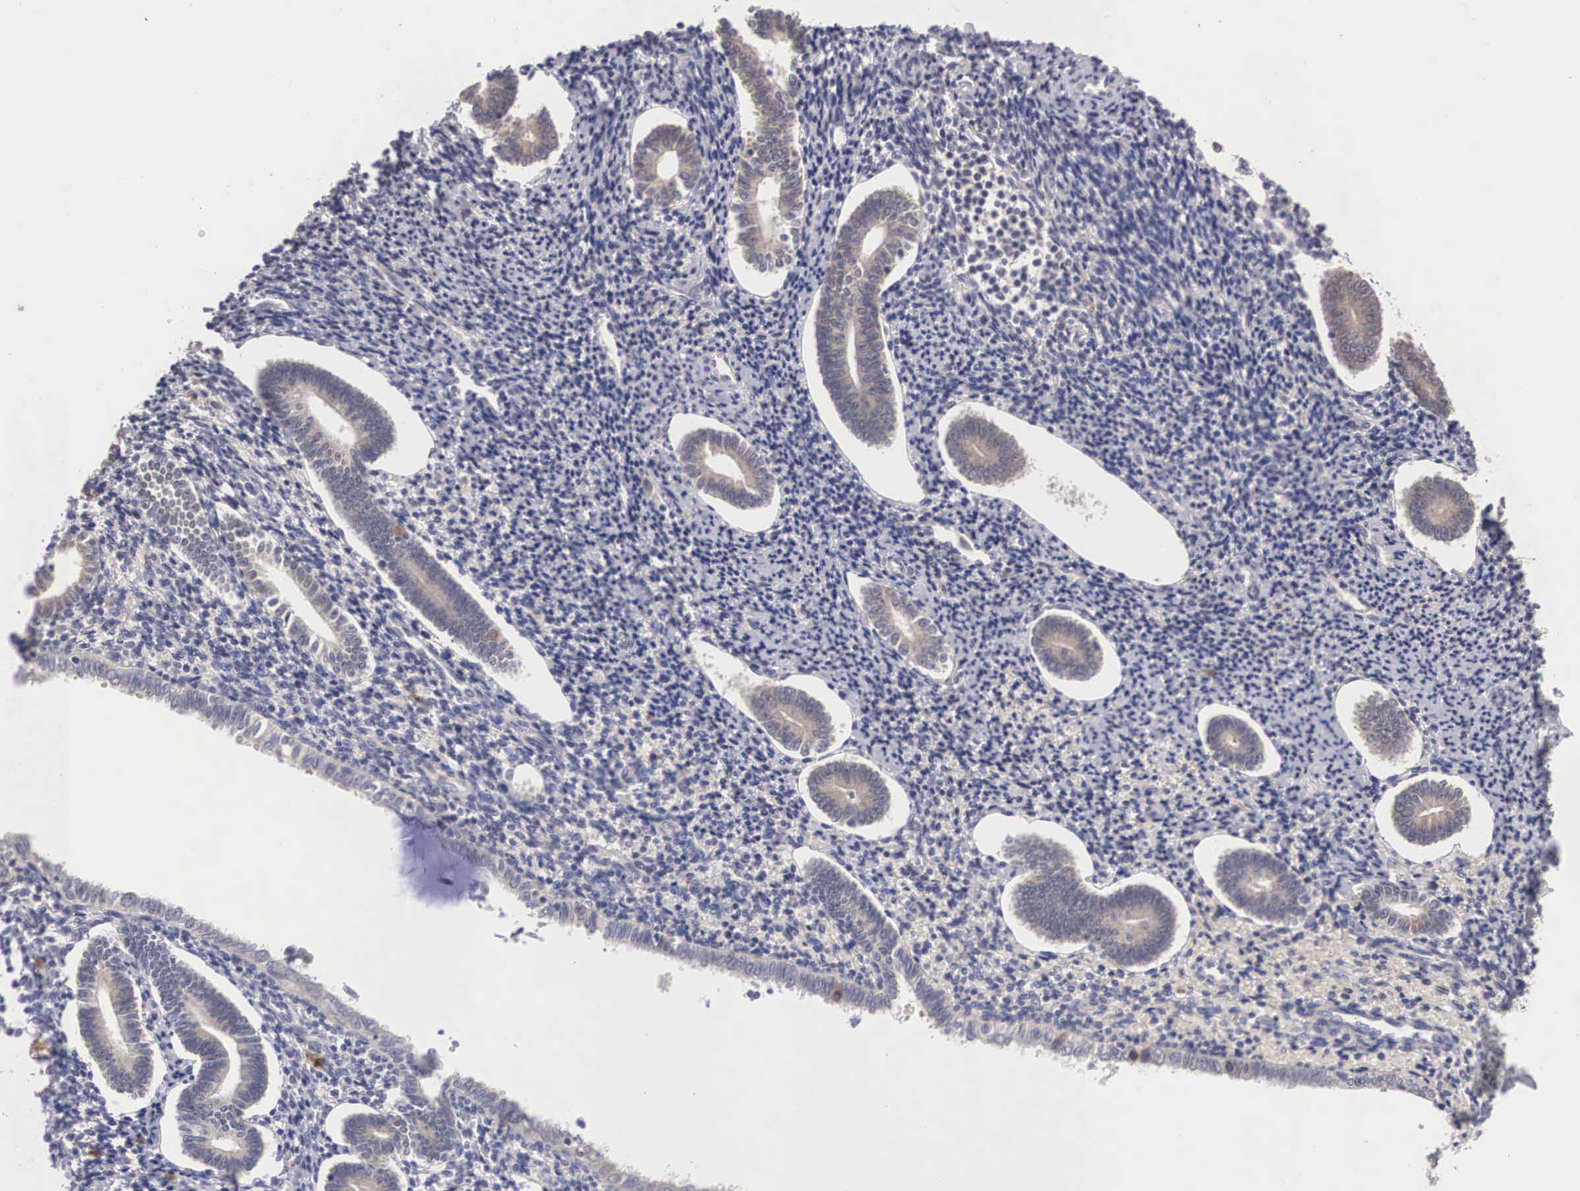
{"staining": {"intensity": "negative", "quantity": "none", "location": "none"}, "tissue": "endometrium", "cell_type": "Cells in endometrial stroma", "image_type": "normal", "snomed": [{"axis": "morphology", "description": "Normal tissue, NOS"}, {"axis": "topography", "description": "Endometrium"}], "caption": "Immunohistochemical staining of benign human endometrium shows no significant staining in cells in endometrial stroma.", "gene": "ABHD4", "patient": {"sex": "female", "age": 52}}